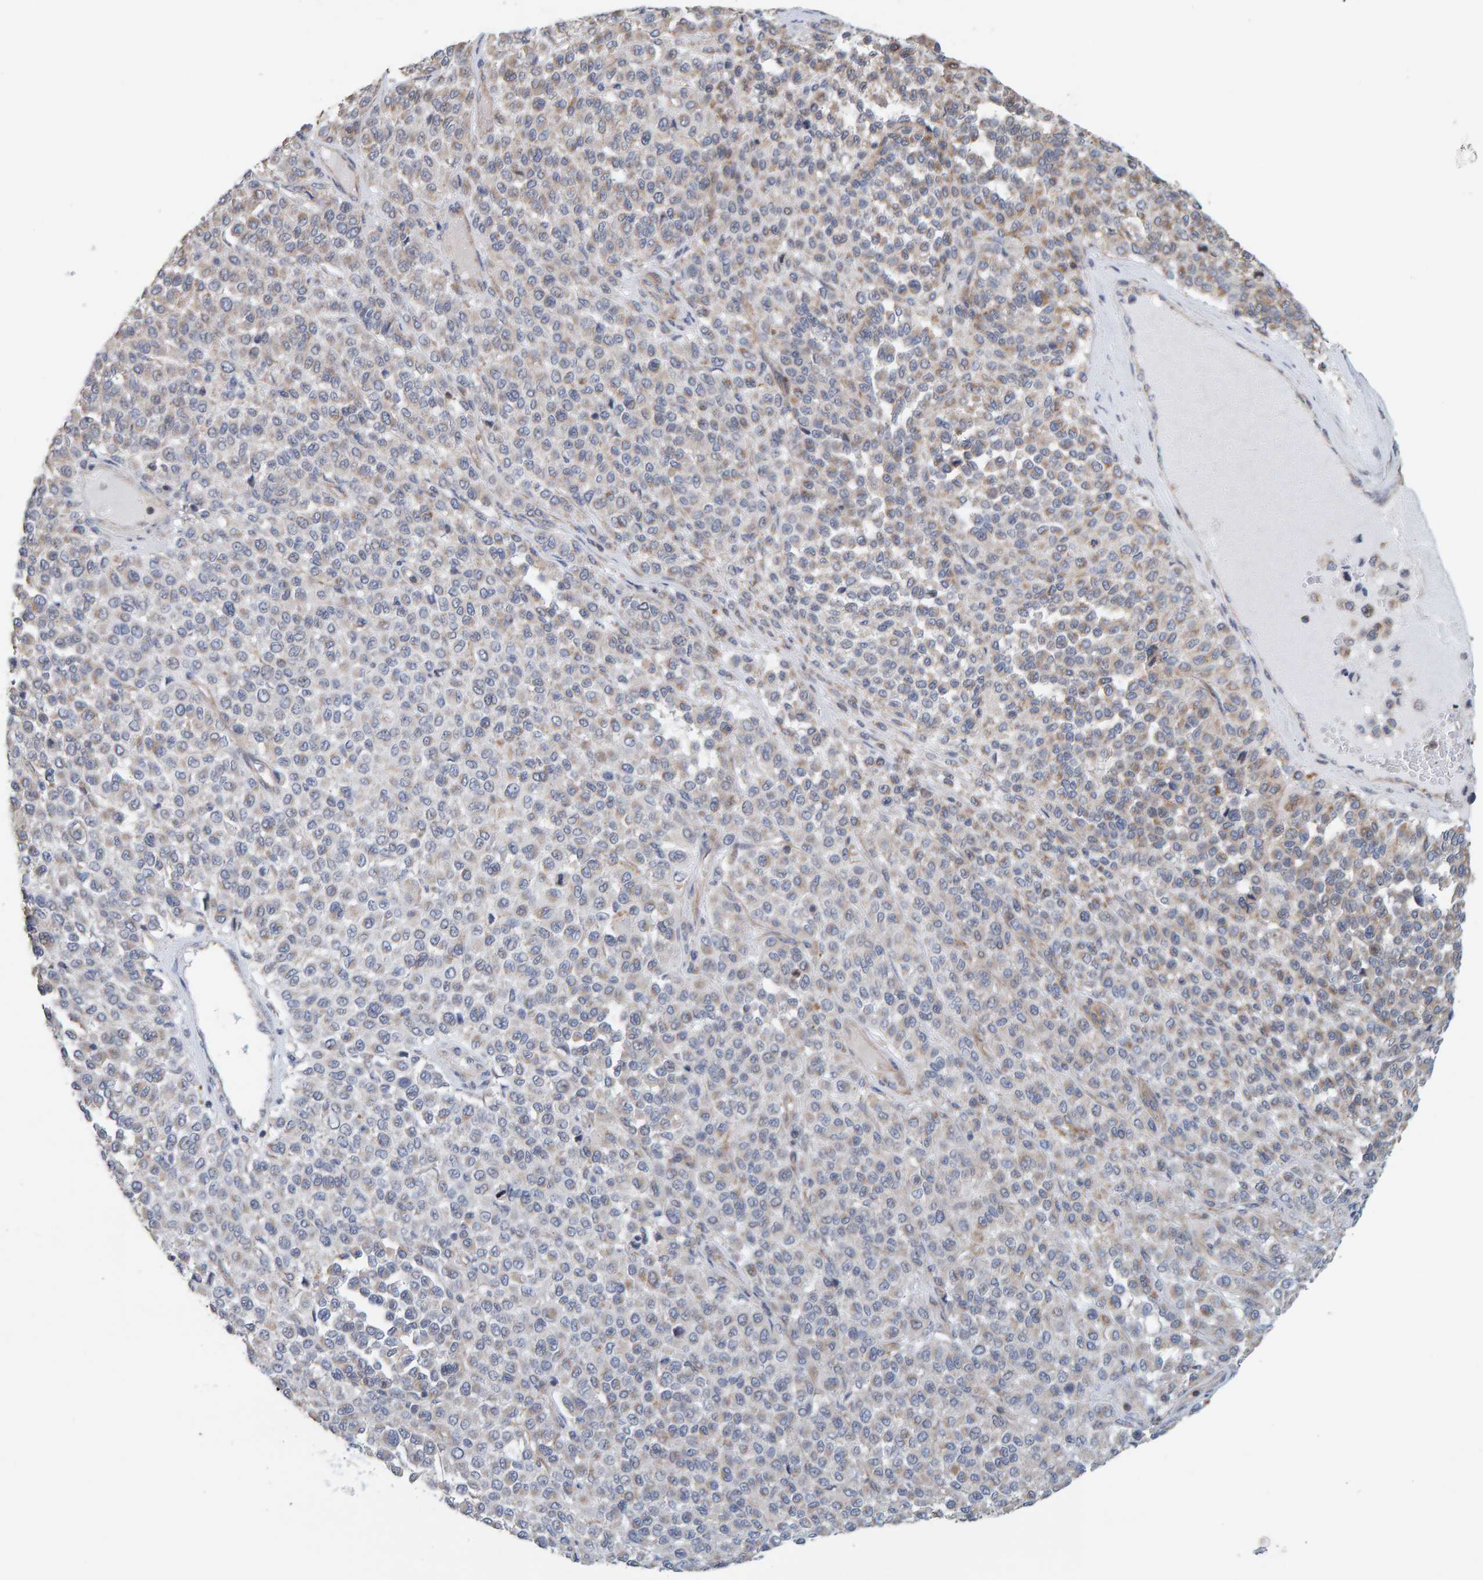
{"staining": {"intensity": "moderate", "quantity": "<25%", "location": "cytoplasmic/membranous"}, "tissue": "melanoma", "cell_type": "Tumor cells", "image_type": "cancer", "snomed": [{"axis": "morphology", "description": "Malignant melanoma, Metastatic site"}, {"axis": "topography", "description": "Pancreas"}], "caption": "The photomicrograph displays immunohistochemical staining of melanoma. There is moderate cytoplasmic/membranous expression is seen in approximately <25% of tumor cells.", "gene": "RGP1", "patient": {"sex": "female", "age": 30}}